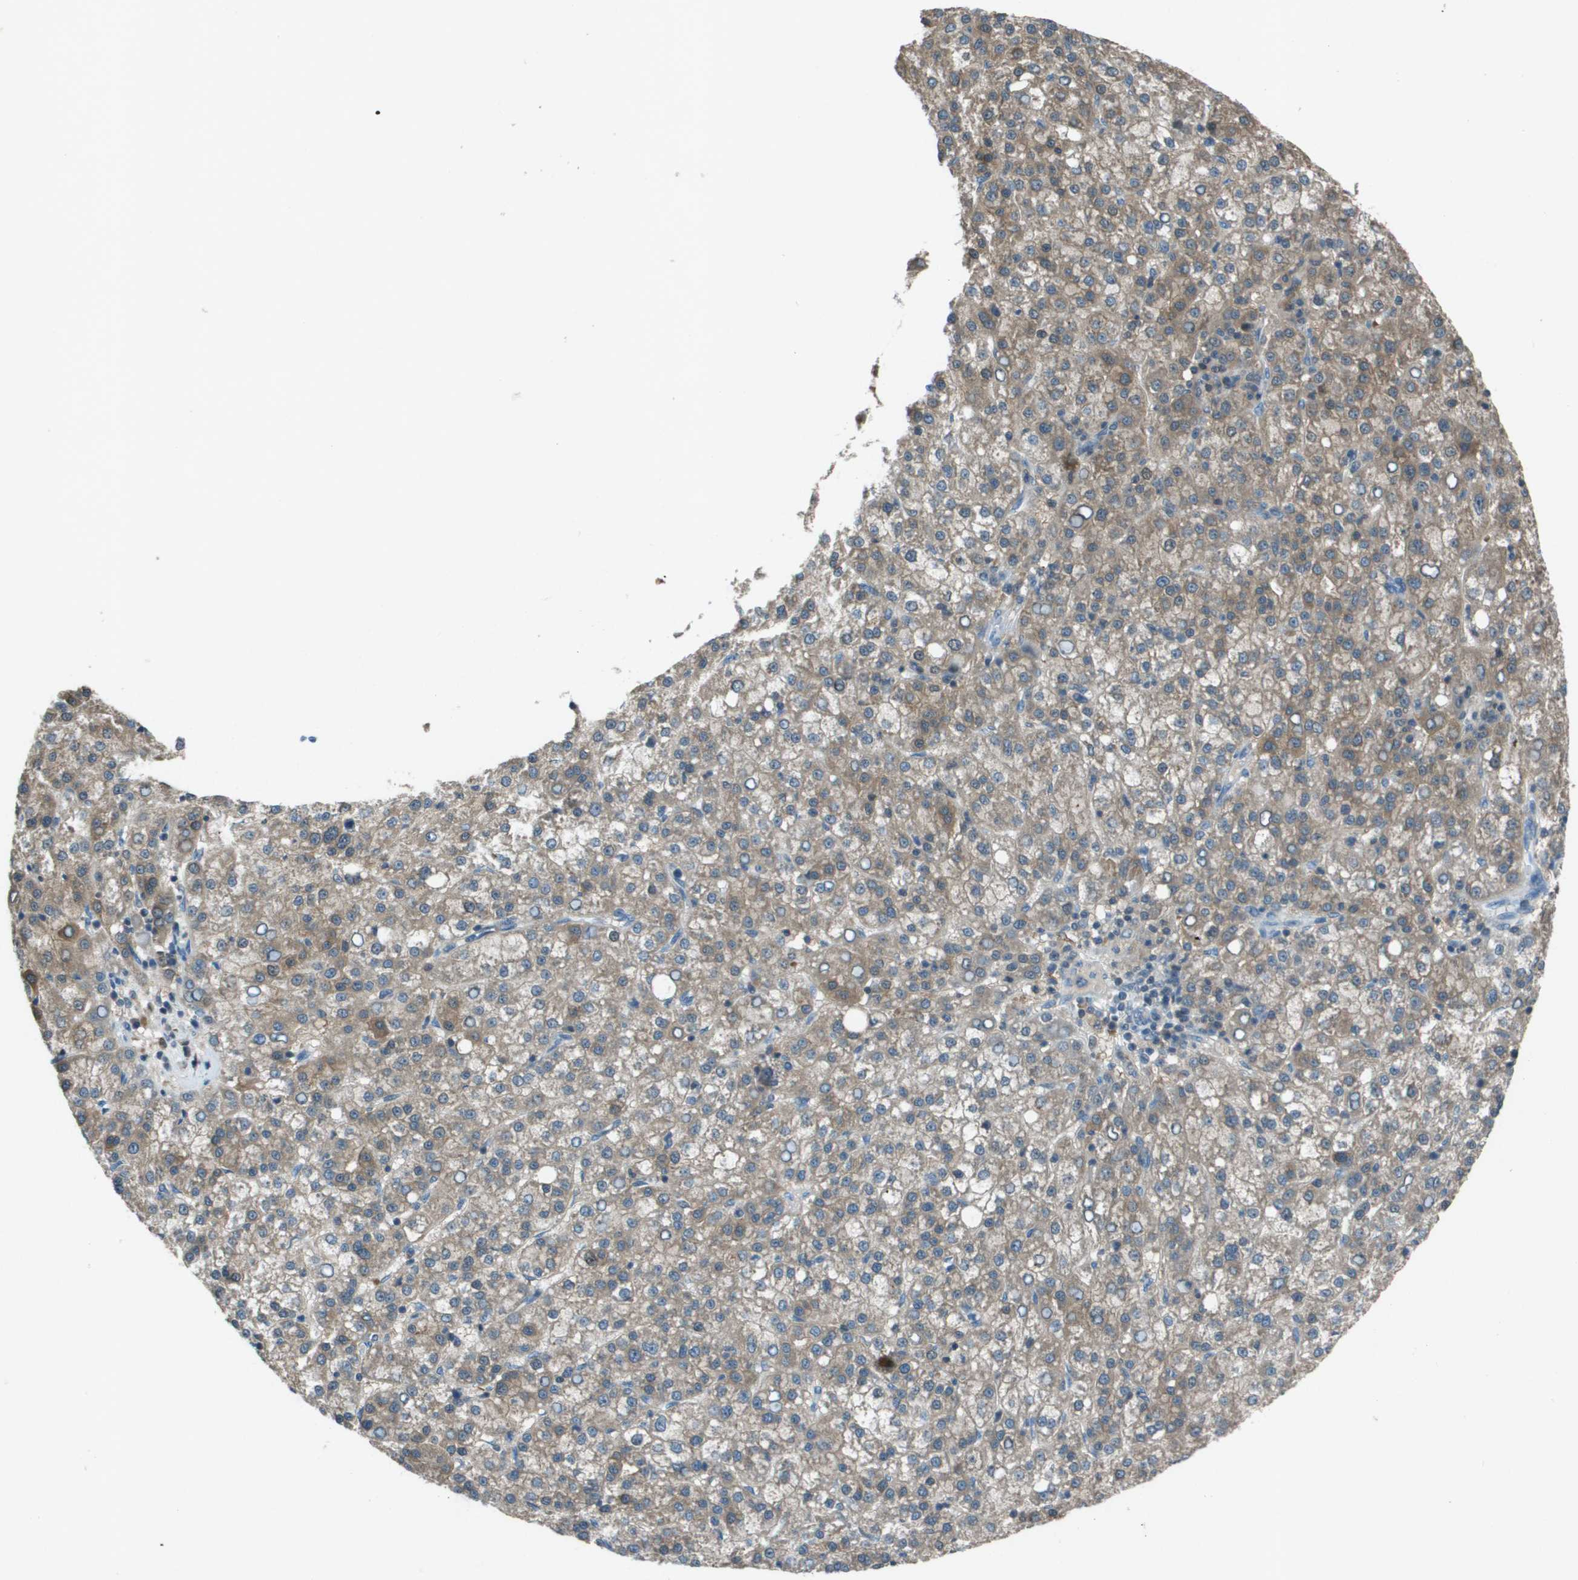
{"staining": {"intensity": "weak", "quantity": ">75%", "location": "cytoplasmic/membranous"}, "tissue": "liver cancer", "cell_type": "Tumor cells", "image_type": "cancer", "snomed": [{"axis": "morphology", "description": "Carcinoma, Hepatocellular, NOS"}, {"axis": "topography", "description": "Liver"}], "caption": "Tumor cells exhibit low levels of weak cytoplasmic/membranous expression in approximately >75% of cells in liver hepatocellular carcinoma.", "gene": "CAMK4", "patient": {"sex": "female", "age": 58}}